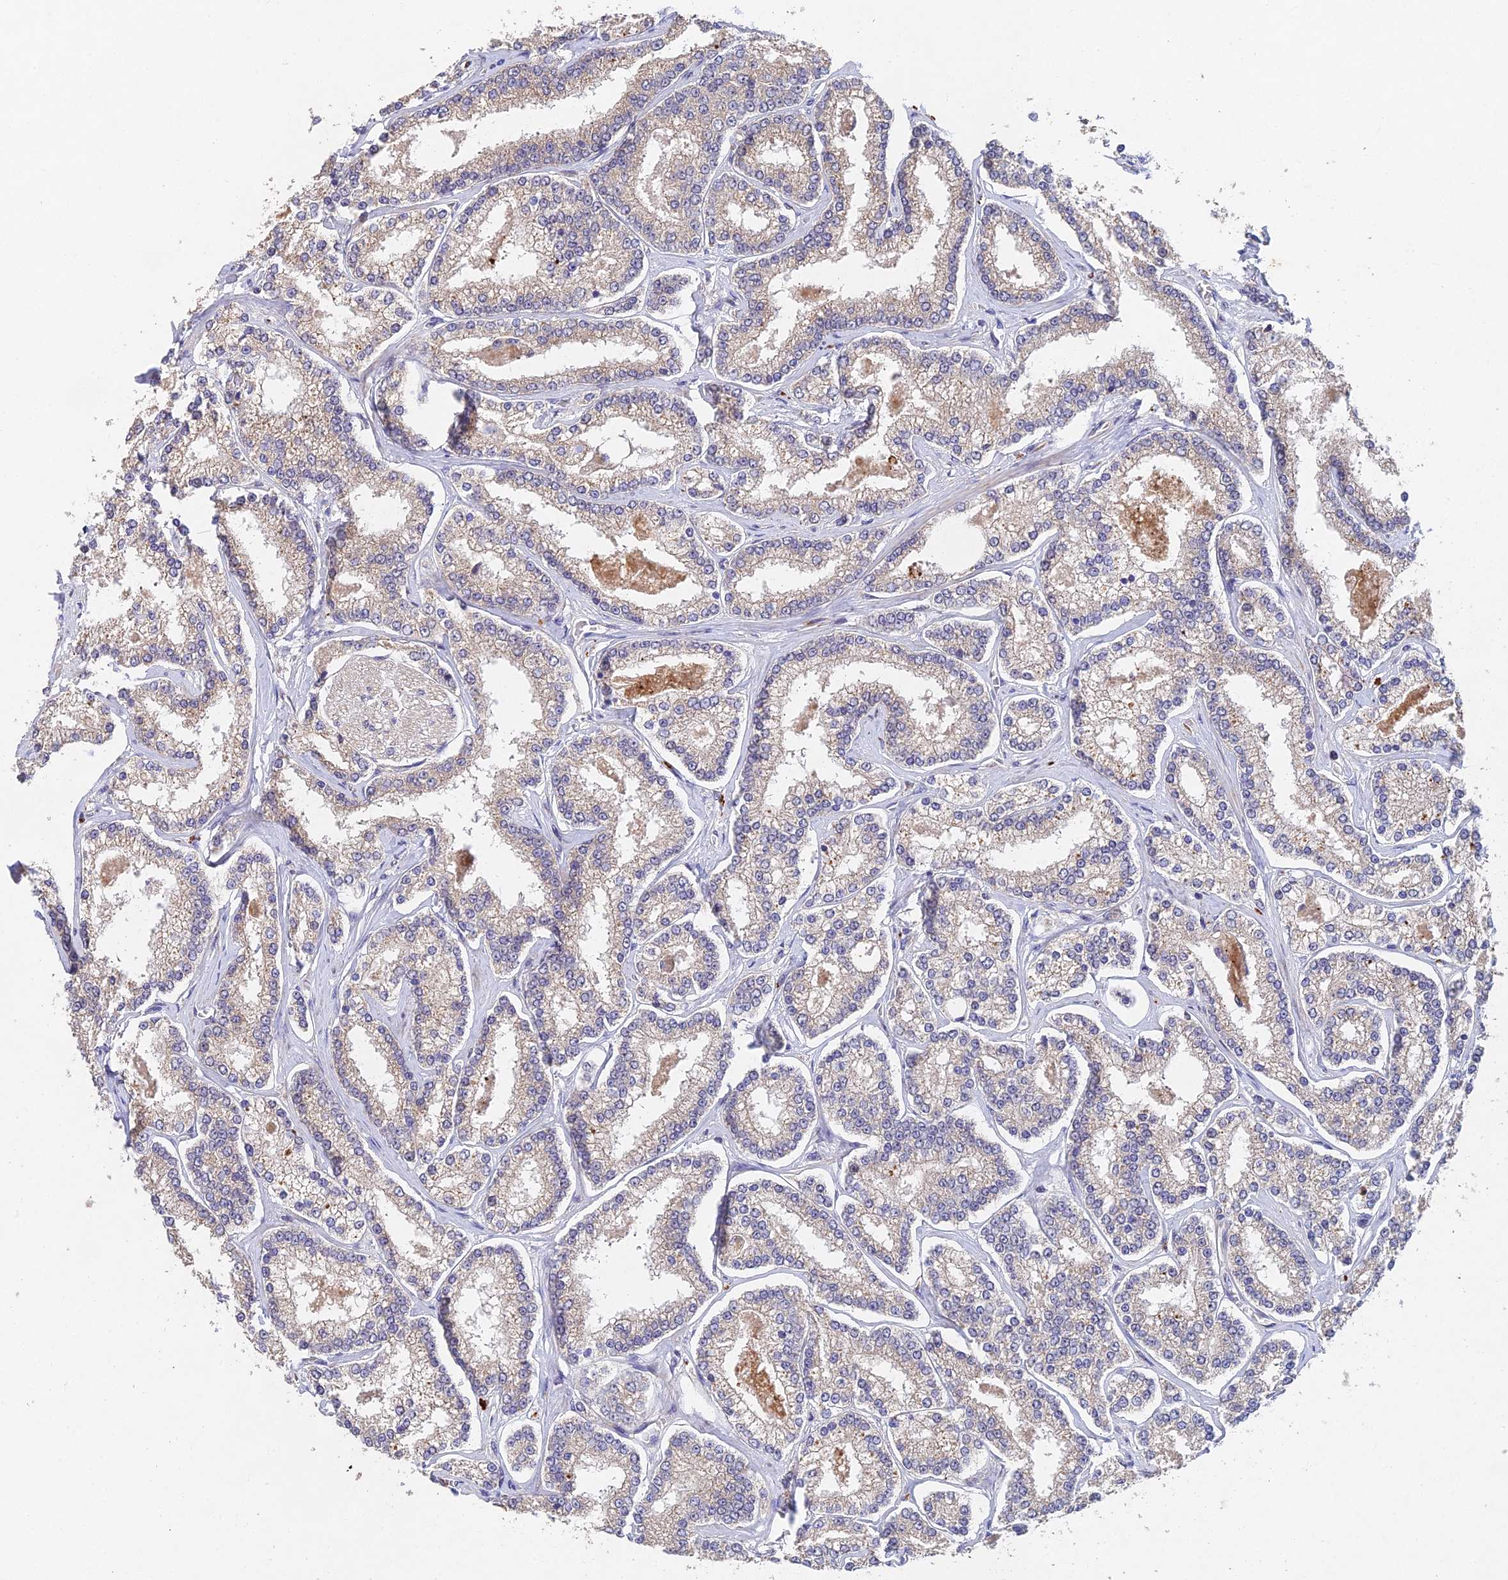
{"staining": {"intensity": "weak", "quantity": "<25%", "location": "cytoplasmic/membranous"}, "tissue": "prostate cancer", "cell_type": "Tumor cells", "image_type": "cancer", "snomed": [{"axis": "morphology", "description": "Normal tissue, NOS"}, {"axis": "morphology", "description": "Adenocarcinoma, High grade"}, {"axis": "topography", "description": "Prostate"}], "caption": "Immunohistochemical staining of prostate high-grade adenocarcinoma shows no significant positivity in tumor cells.", "gene": "NSMCE1", "patient": {"sex": "male", "age": 83}}